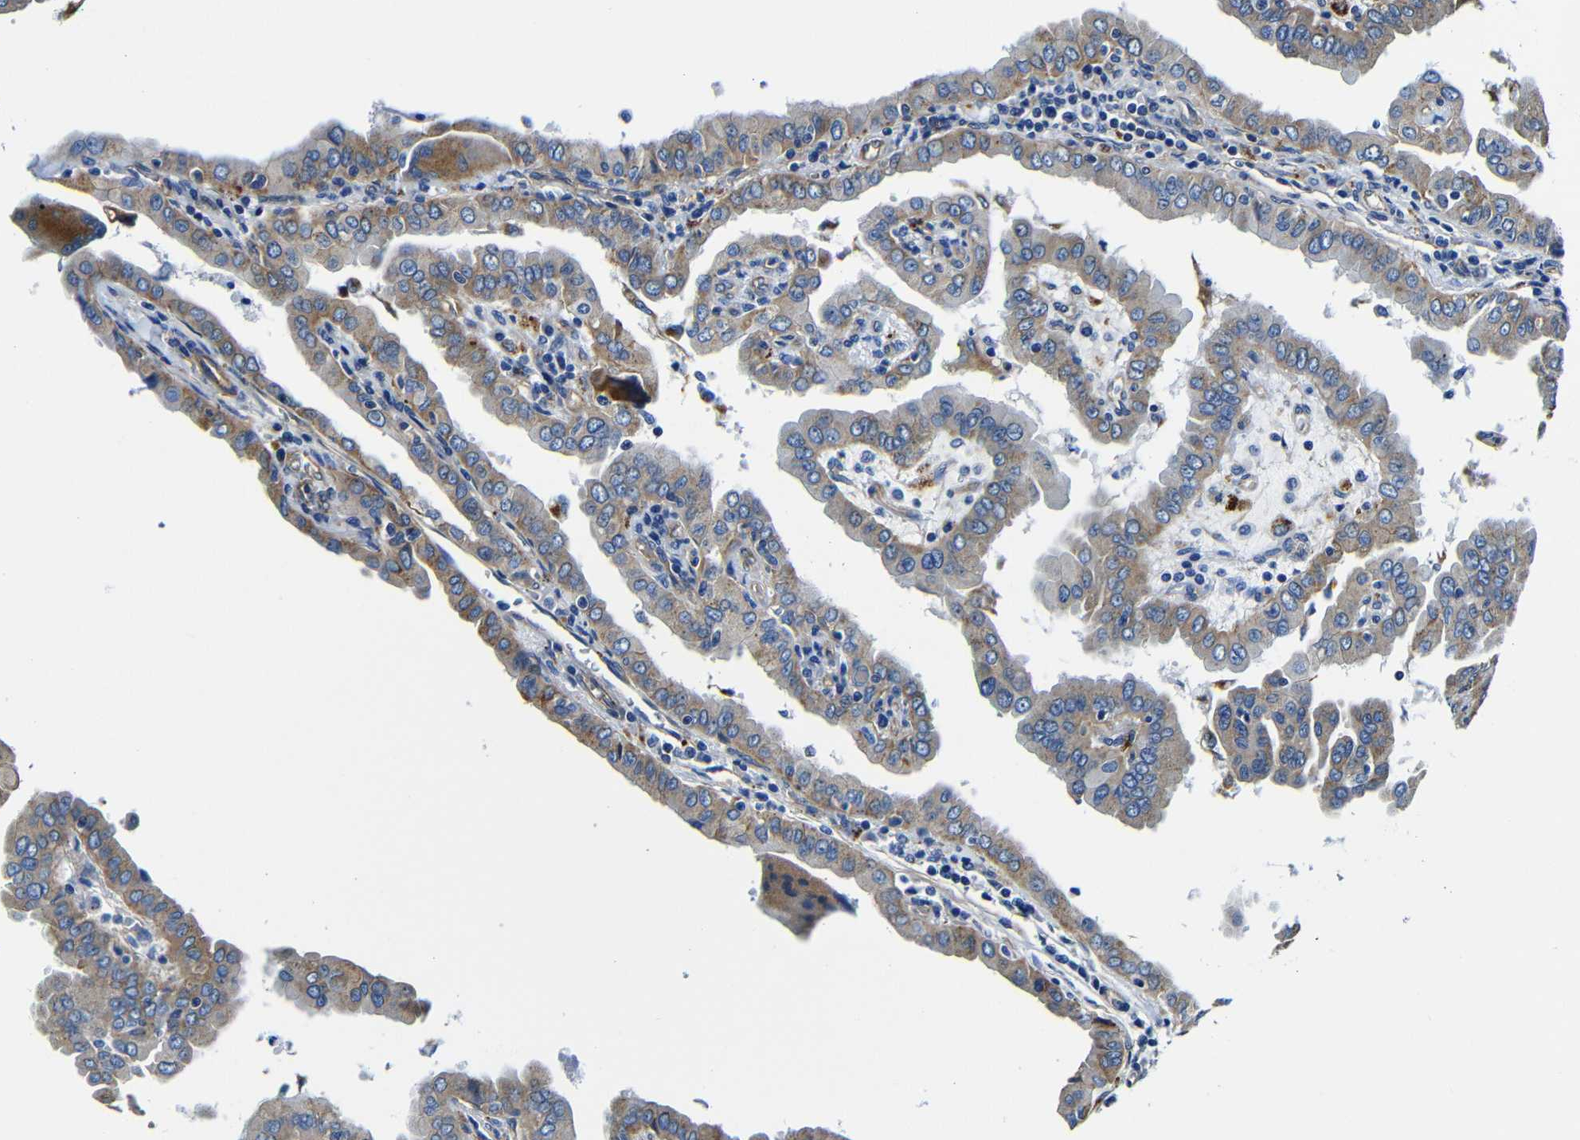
{"staining": {"intensity": "weak", "quantity": ">75%", "location": "cytoplasmic/membranous"}, "tissue": "thyroid cancer", "cell_type": "Tumor cells", "image_type": "cancer", "snomed": [{"axis": "morphology", "description": "Papillary adenocarcinoma, NOS"}, {"axis": "topography", "description": "Thyroid gland"}], "caption": "Protein expression analysis of papillary adenocarcinoma (thyroid) exhibits weak cytoplasmic/membranous staining in about >75% of tumor cells. The protein of interest is shown in brown color, while the nuclei are stained blue.", "gene": "GIMAP2", "patient": {"sex": "male", "age": 33}}